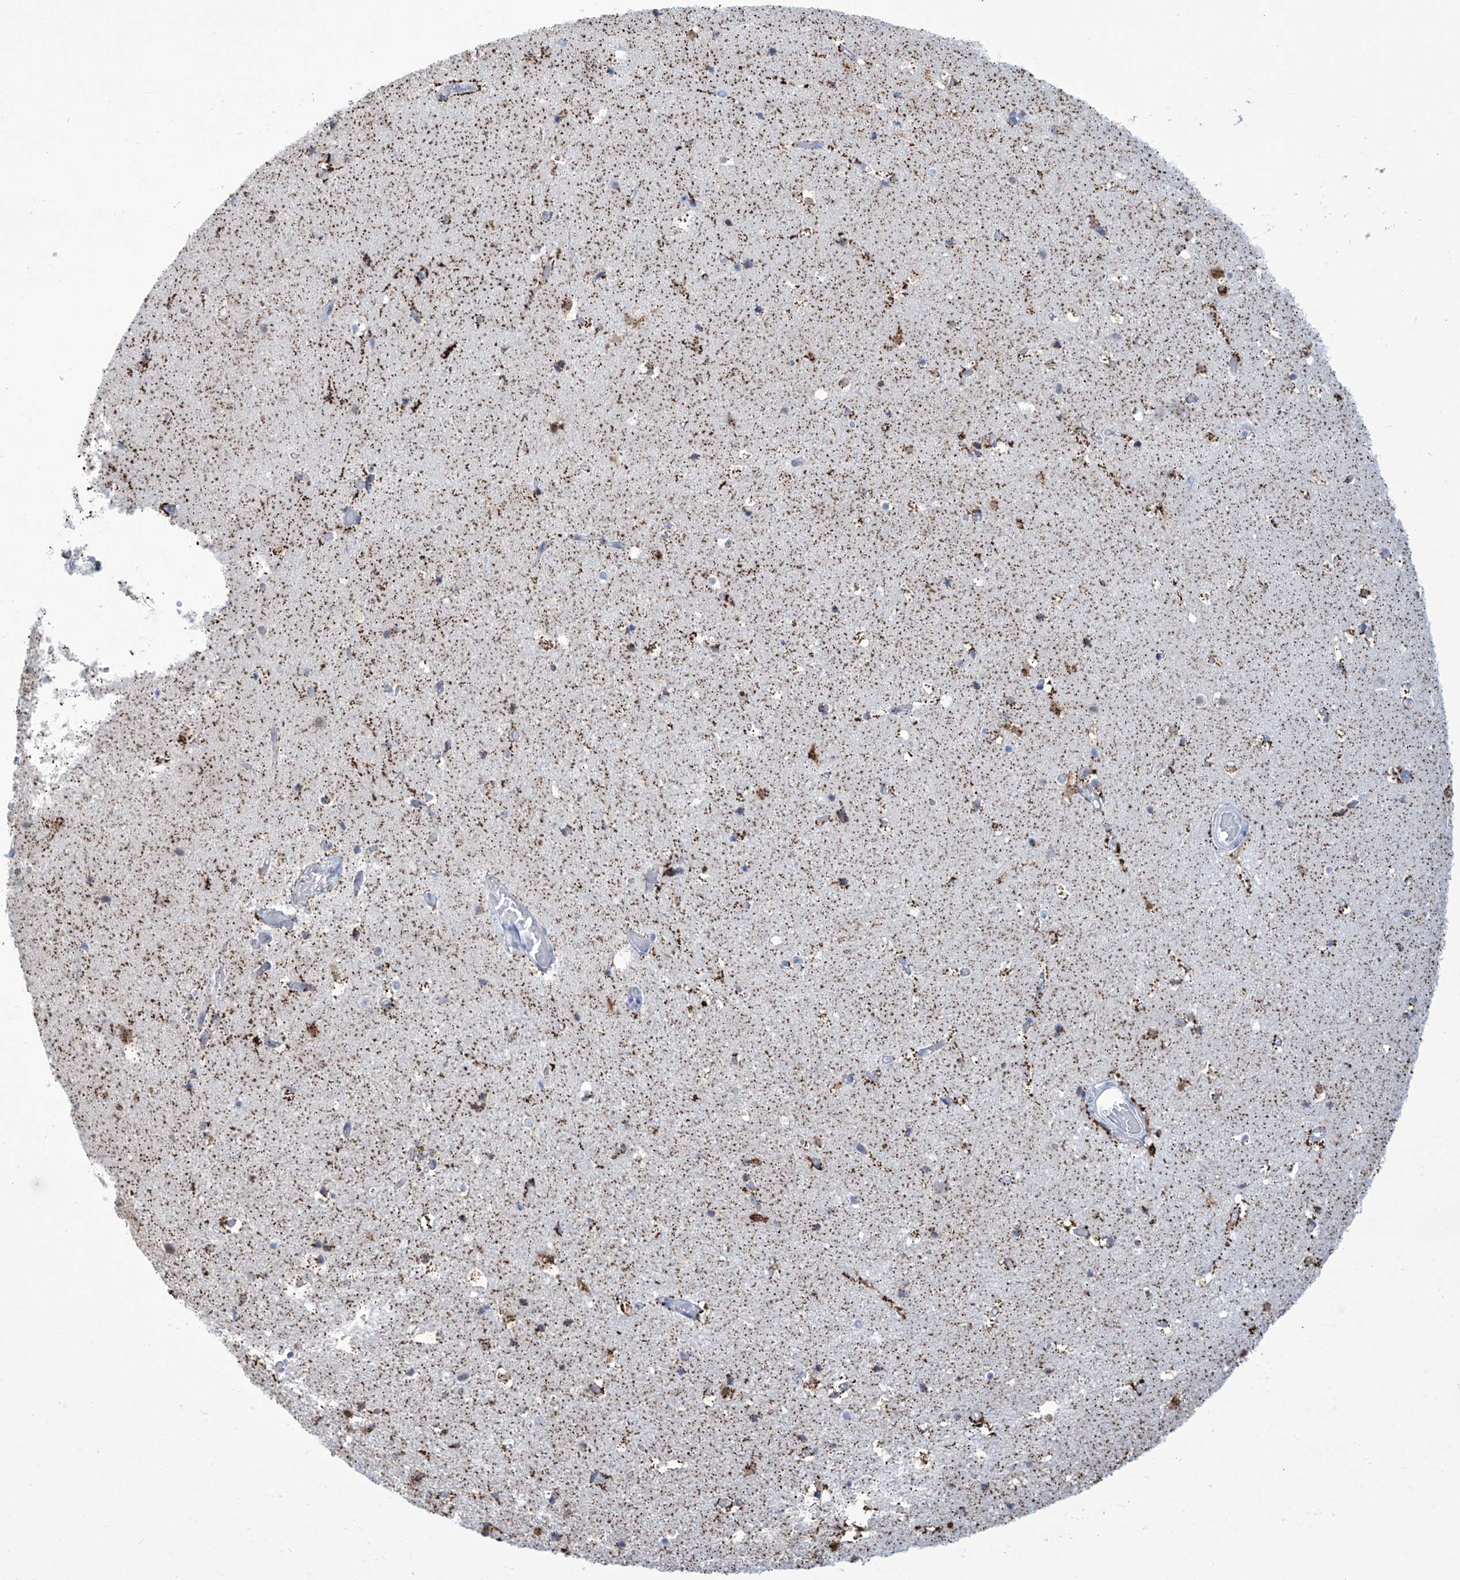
{"staining": {"intensity": "strong", "quantity": "25%-75%", "location": "cytoplasmic/membranous"}, "tissue": "hippocampus", "cell_type": "Glial cells", "image_type": "normal", "snomed": [{"axis": "morphology", "description": "Normal tissue, NOS"}, {"axis": "topography", "description": "Hippocampus"}], "caption": "Protein expression by immunohistochemistry demonstrates strong cytoplasmic/membranous expression in approximately 25%-75% of glial cells in normal hippocampus.", "gene": "ALDH6A1", "patient": {"sex": "female", "age": 52}}